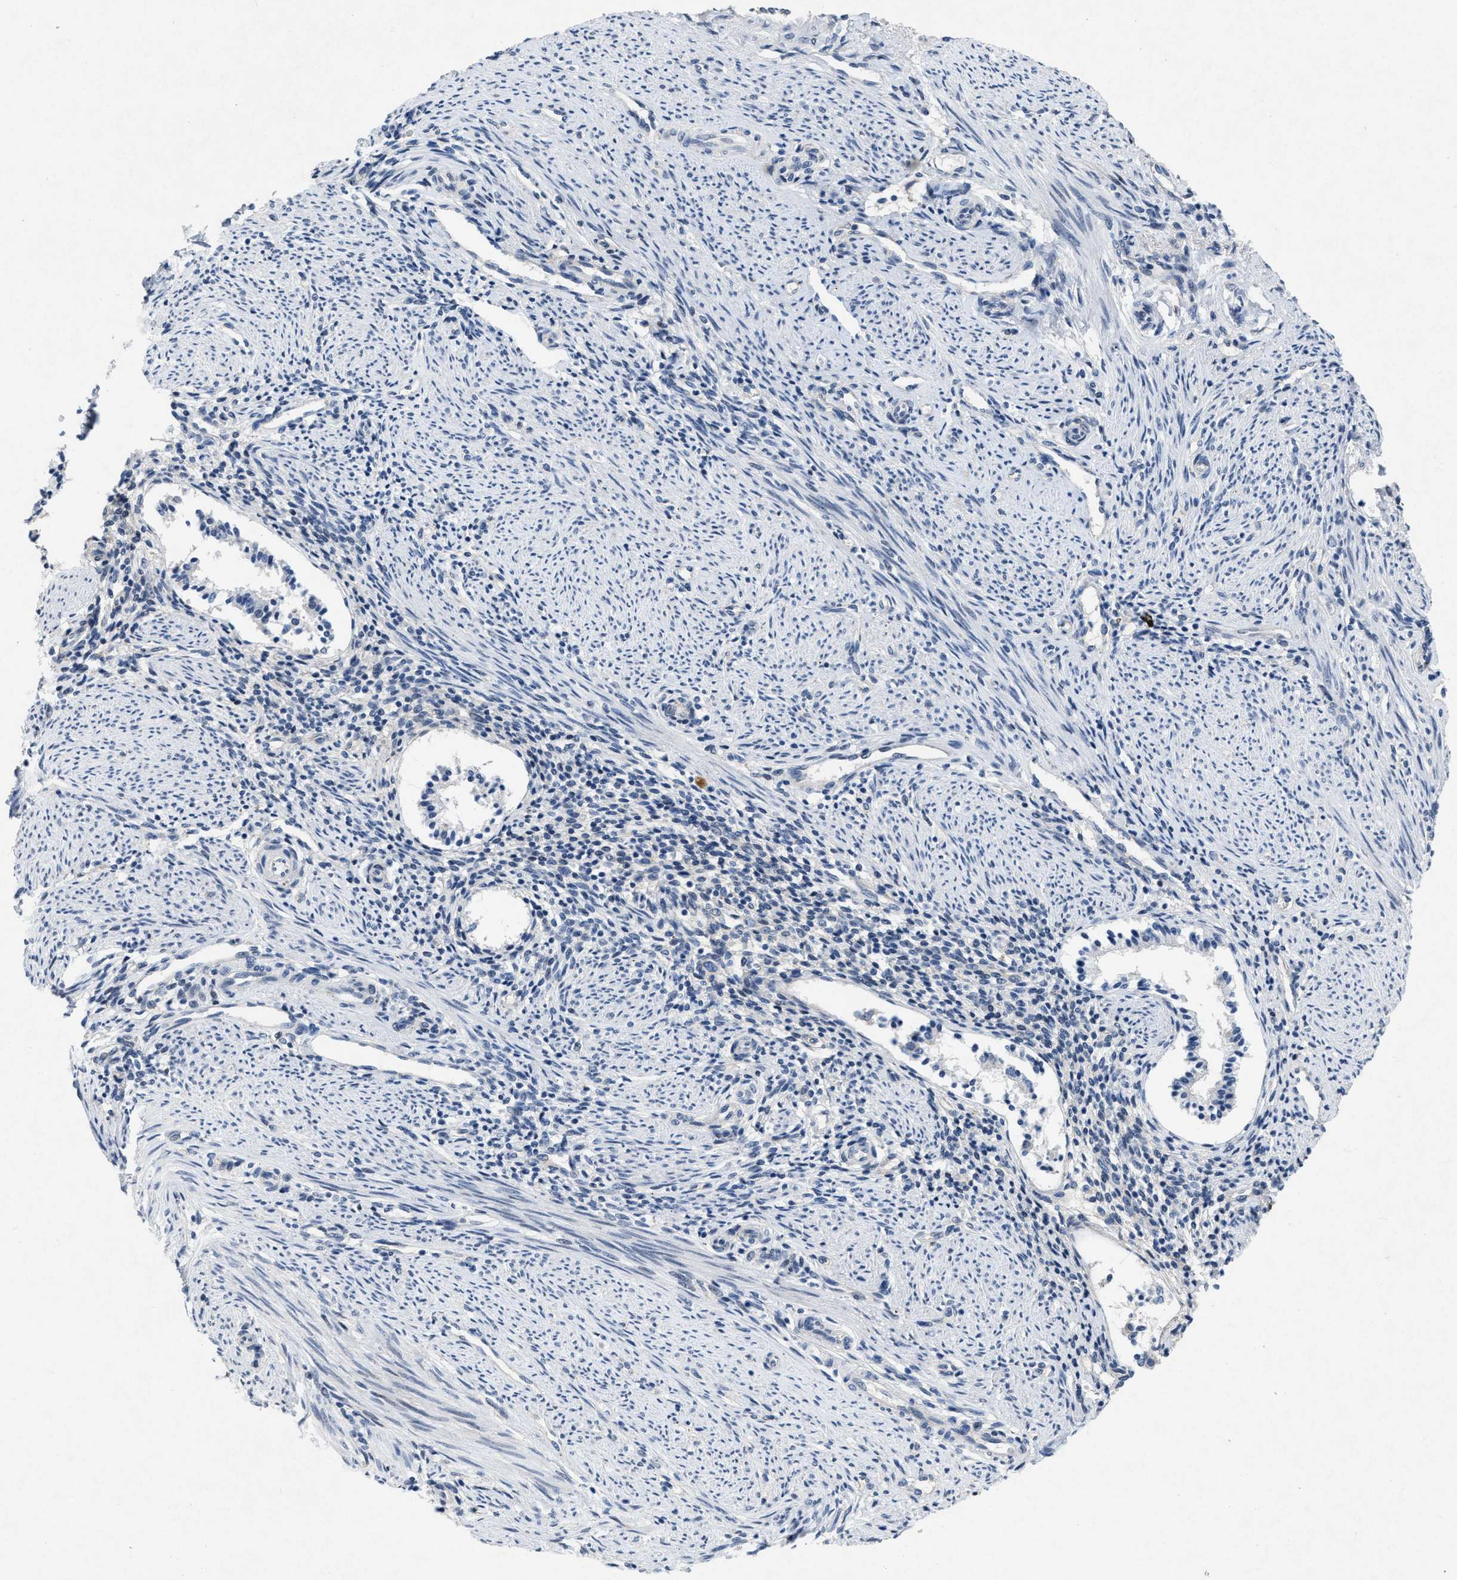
{"staining": {"intensity": "moderate", "quantity": "25%-75%", "location": "cytoplasmic/membranous"}, "tissue": "endometrium", "cell_type": "Cells in endometrial stroma", "image_type": "normal", "snomed": [{"axis": "morphology", "description": "Normal tissue, NOS"}, {"axis": "topography", "description": "Endometrium"}], "caption": "Immunohistochemistry (IHC) (DAB) staining of benign human endometrium exhibits moderate cytoplasmic/membranous protein staining in approximately 25%-75% of cells in endometrial stroma. (Brightfield microscopy of DAB IHC at high magnification).", "gene": "PDGFRA", "patient": {"sex": "female", "age": 42}}